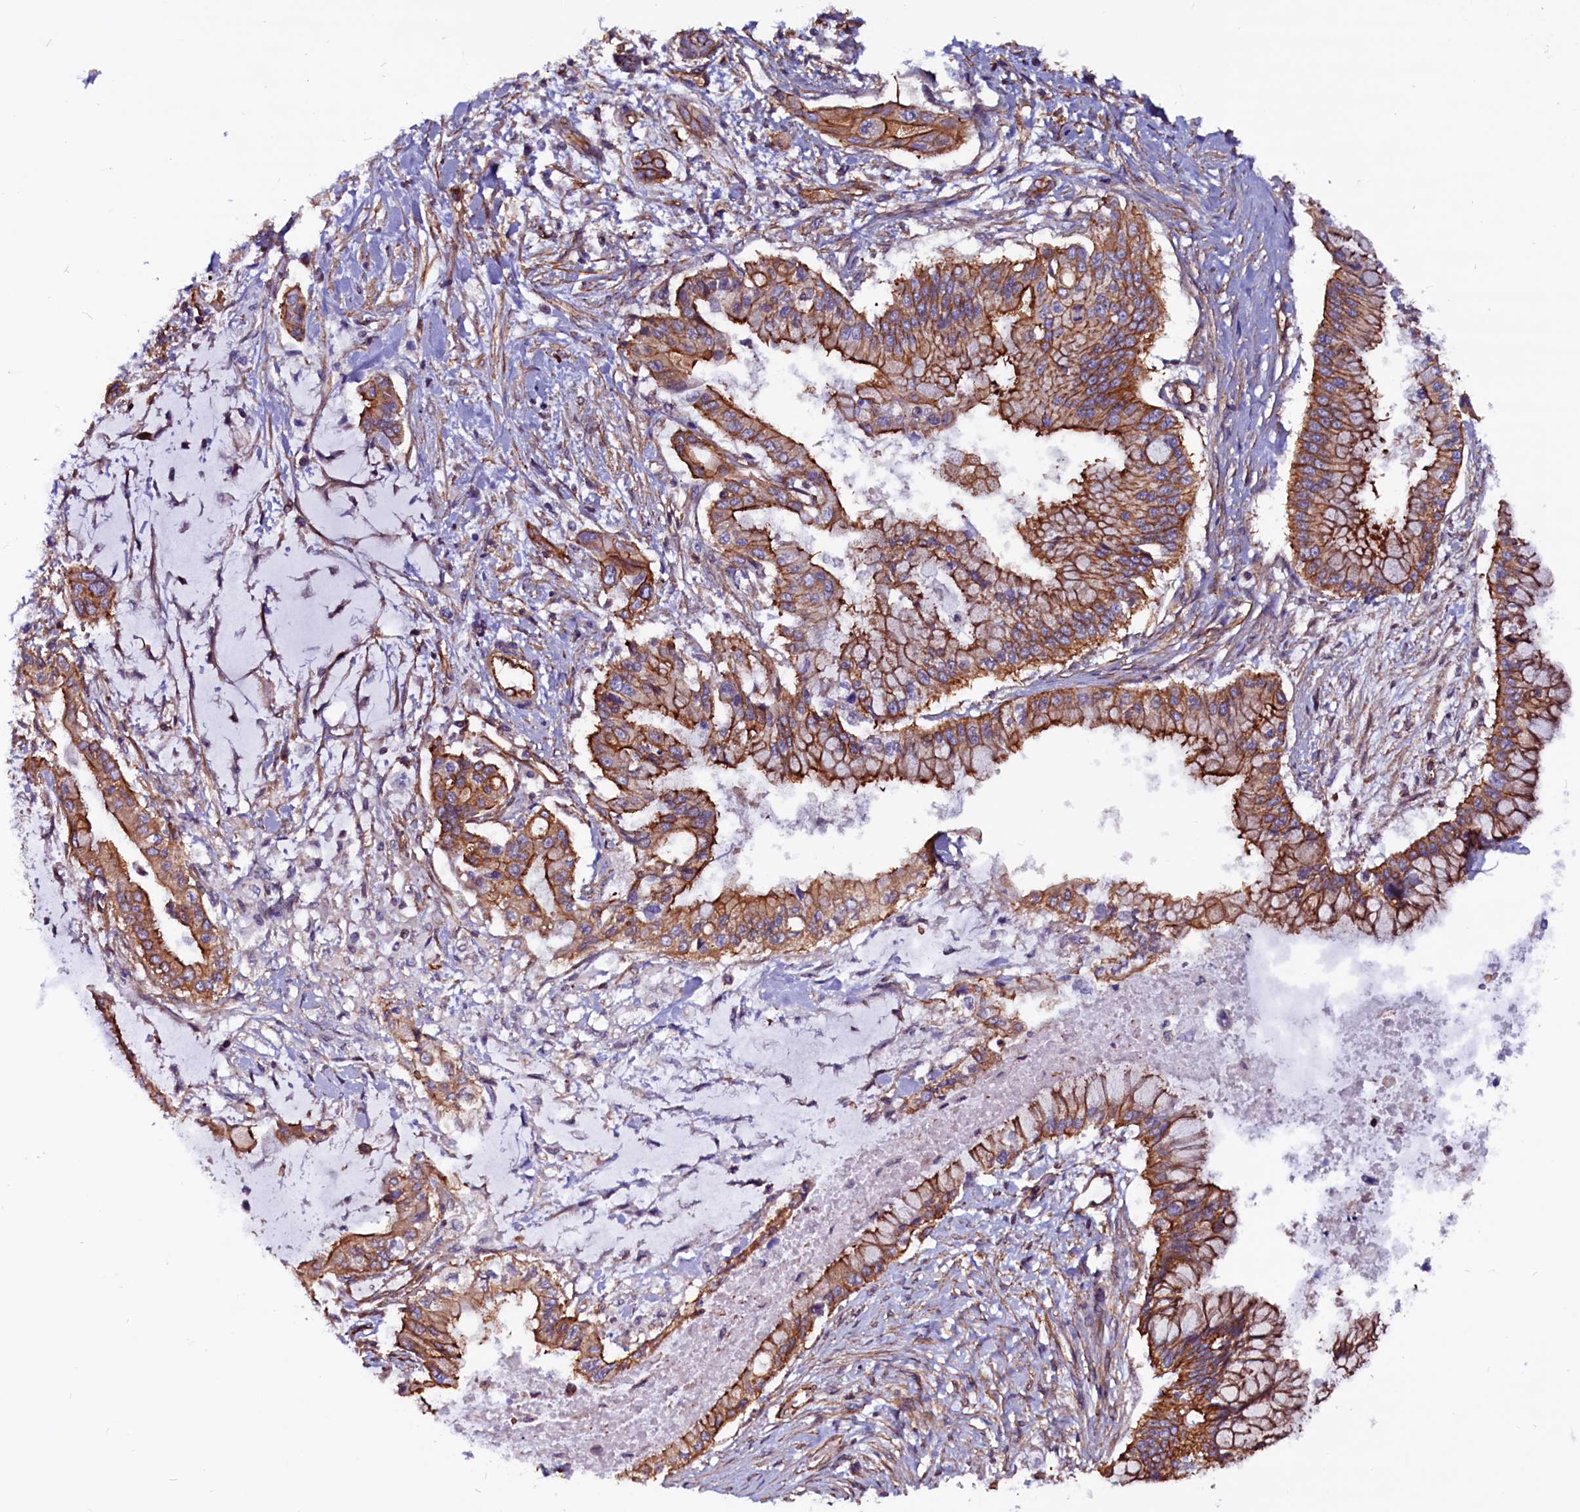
{"staining": {"intensity": "moderate", "quantity": ">75%", "location": "cytoplasmic/membranous"}, "tissue": "pancreatic cancer", "cell_type": "Tumor cells", "image_type": "cancer", "snomed": [{"axis": "morphology", "description": "Adenocarcinoma, NOS"}, {"axis": "topography", "description": "Pancreas"}], "caption": "Immunohistochemical staining of pancreatic cancer (adenocarcinoma) exhibits medium levels of moderate cytoplasmic/membranous staining in approximately >75% of tumor cells.", "gene": "ZNF749", "patient": {"sex": "male", "age": 46}}